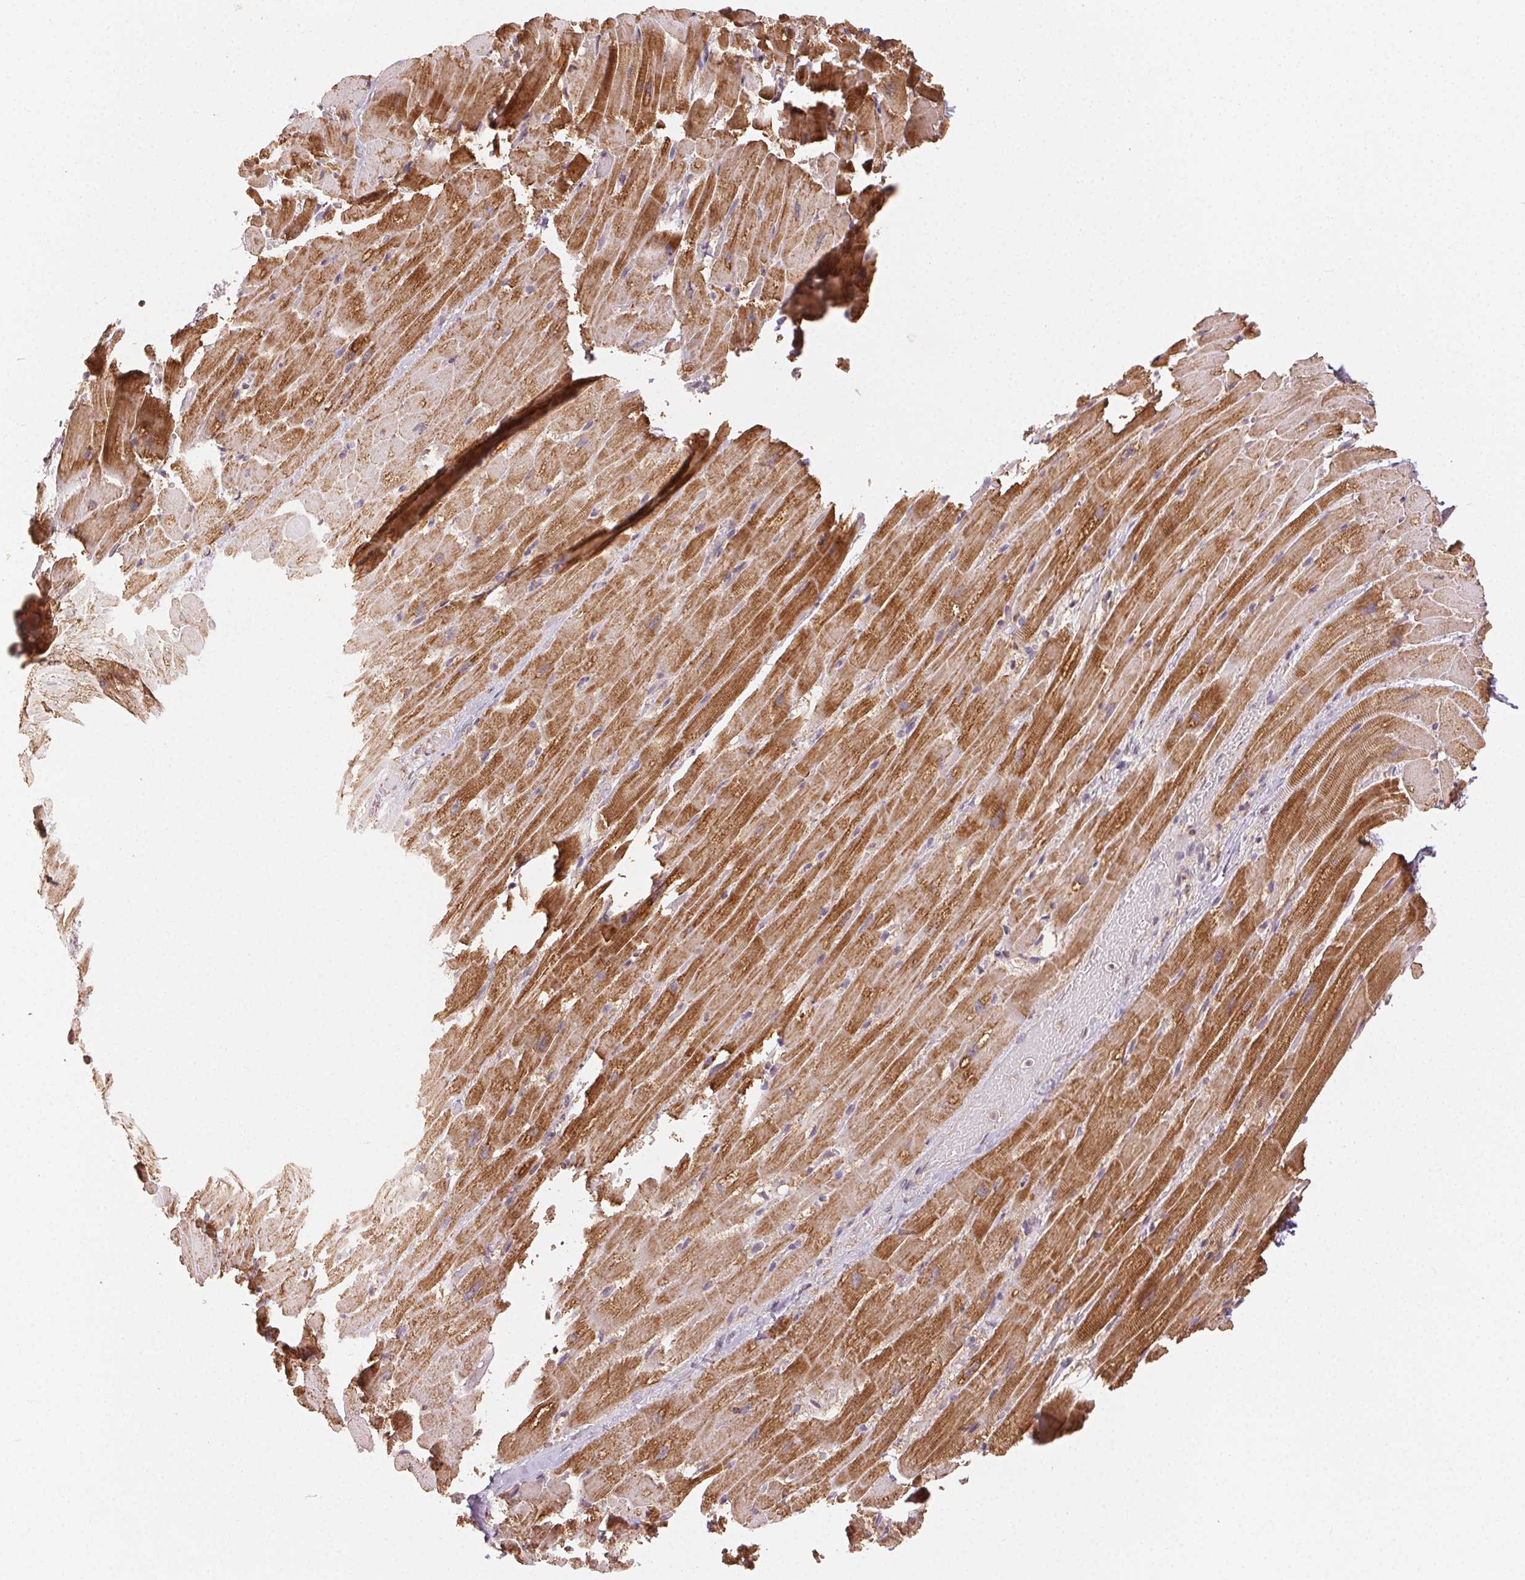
{"staining": {"intensity": "strong", "quantity": ">75%", "location": "cytoplasmic/membranous"}, "tissue": "heart muscle", "cell_type": "Cardiomyocytes", "image_type": "normal", "snomed": [{"axis": "morphology", "description": "Normal tissue, NOS"}, {"axis": "topography", "description": "Heart"}], "caption": "Cardiomyocytes exhibit strong cytoplasmic/membranous positivity in approximately >75% of cells in normal heart muscle.", "gene": "CLASP1", "patient": {"sex": "male", "age": 37}}